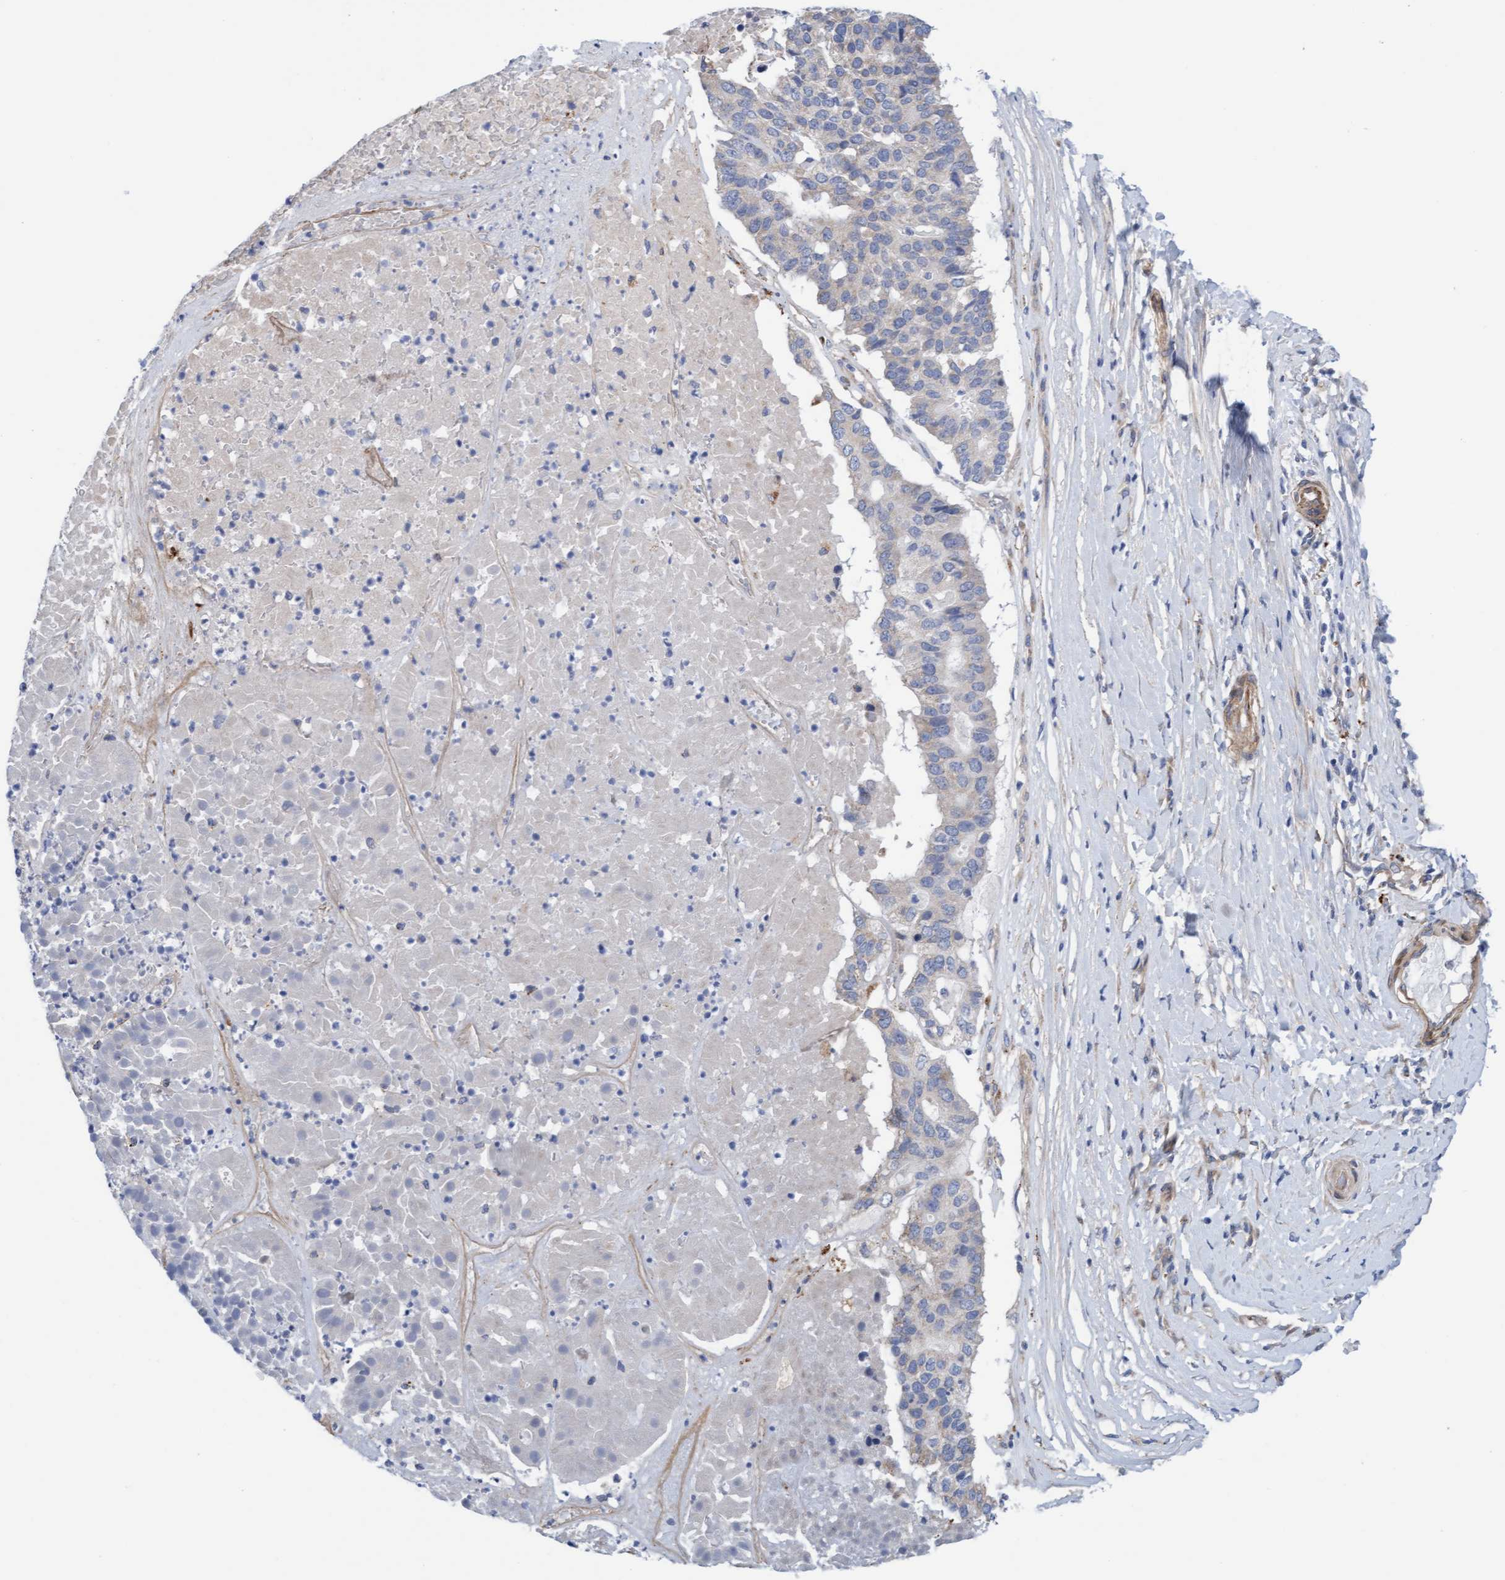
{"staining": {"intensity": "negative", "quantity": "none", "location": "none"}, "tissue": "pancreatic cancer", "cell_type": "Tumor cells", "image_type": "cancer", "snomed": [{"axis": "morphology", "description": "Adenocarcinoma, NOS"}, {"axis": "topography", "description": "Pancreas"}], "caption": "DAB (3,3'-diaminobenzidine) immunohistochemical staining of pancreatic cancer (adenocarcinoma) reveals no significant expression in tumor cells. (Brightfield microscopy of DAB IHC at high magnification).", "gene": "CDK5RAP3", "patient": {"sex": "male", "age": 50}}